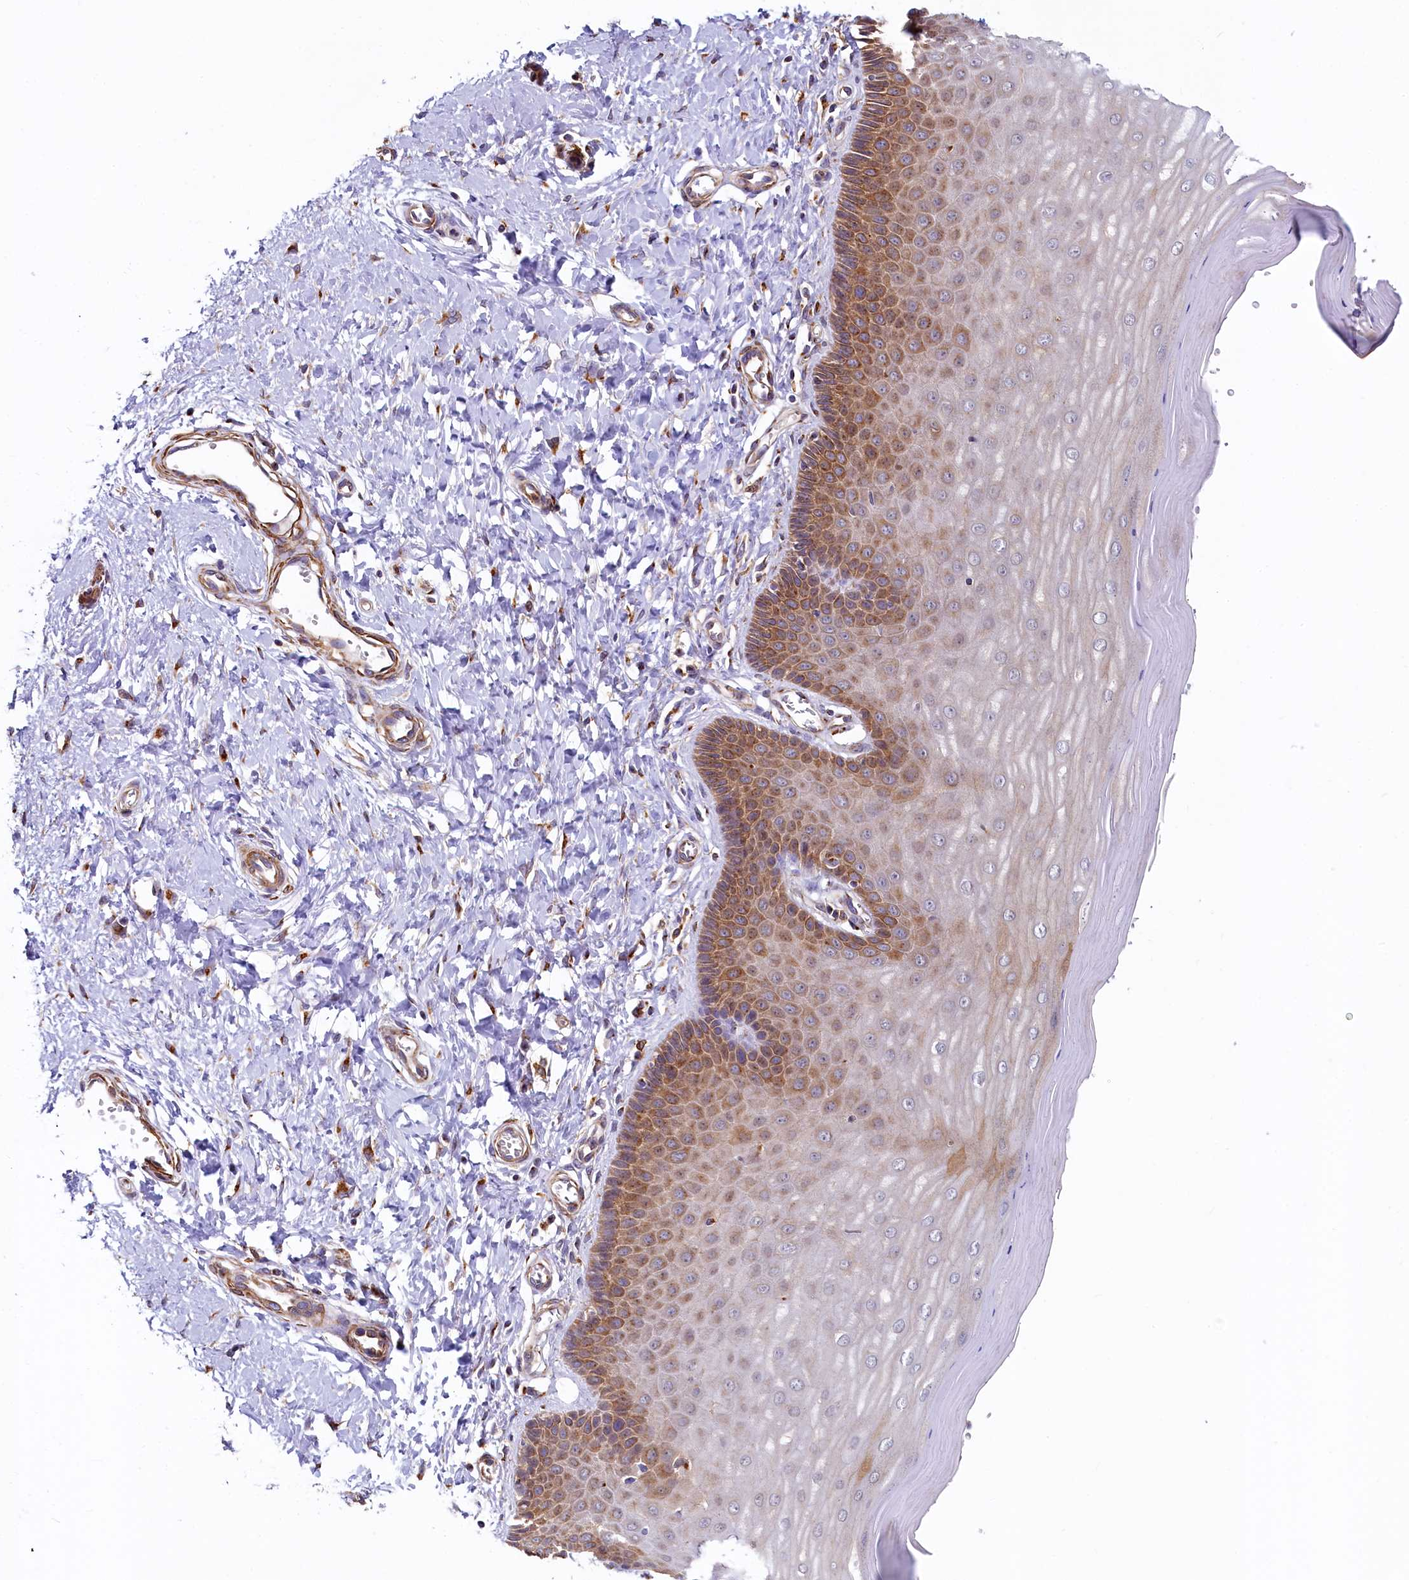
{"staining": {"intensity": "moderate", "quantity": ">75%", "location": "cytoplasmic/membranous"}, "tissue": "cervix", "cell_type": "Glandular cells", "image_type": "normal", "snomed": [{"axis": "morphology", "description": "Normal tissue, NOS"}, {"axis": "topography", "description": "Cervix"}], "caption": "Brown immunohistochemical staining in normal cervix shows moderate cytoplasmic/membranous staining in approximately >75% of glandular cells.", "gene": "BET1L", "patient": {"sex": "female", "age": 55}}